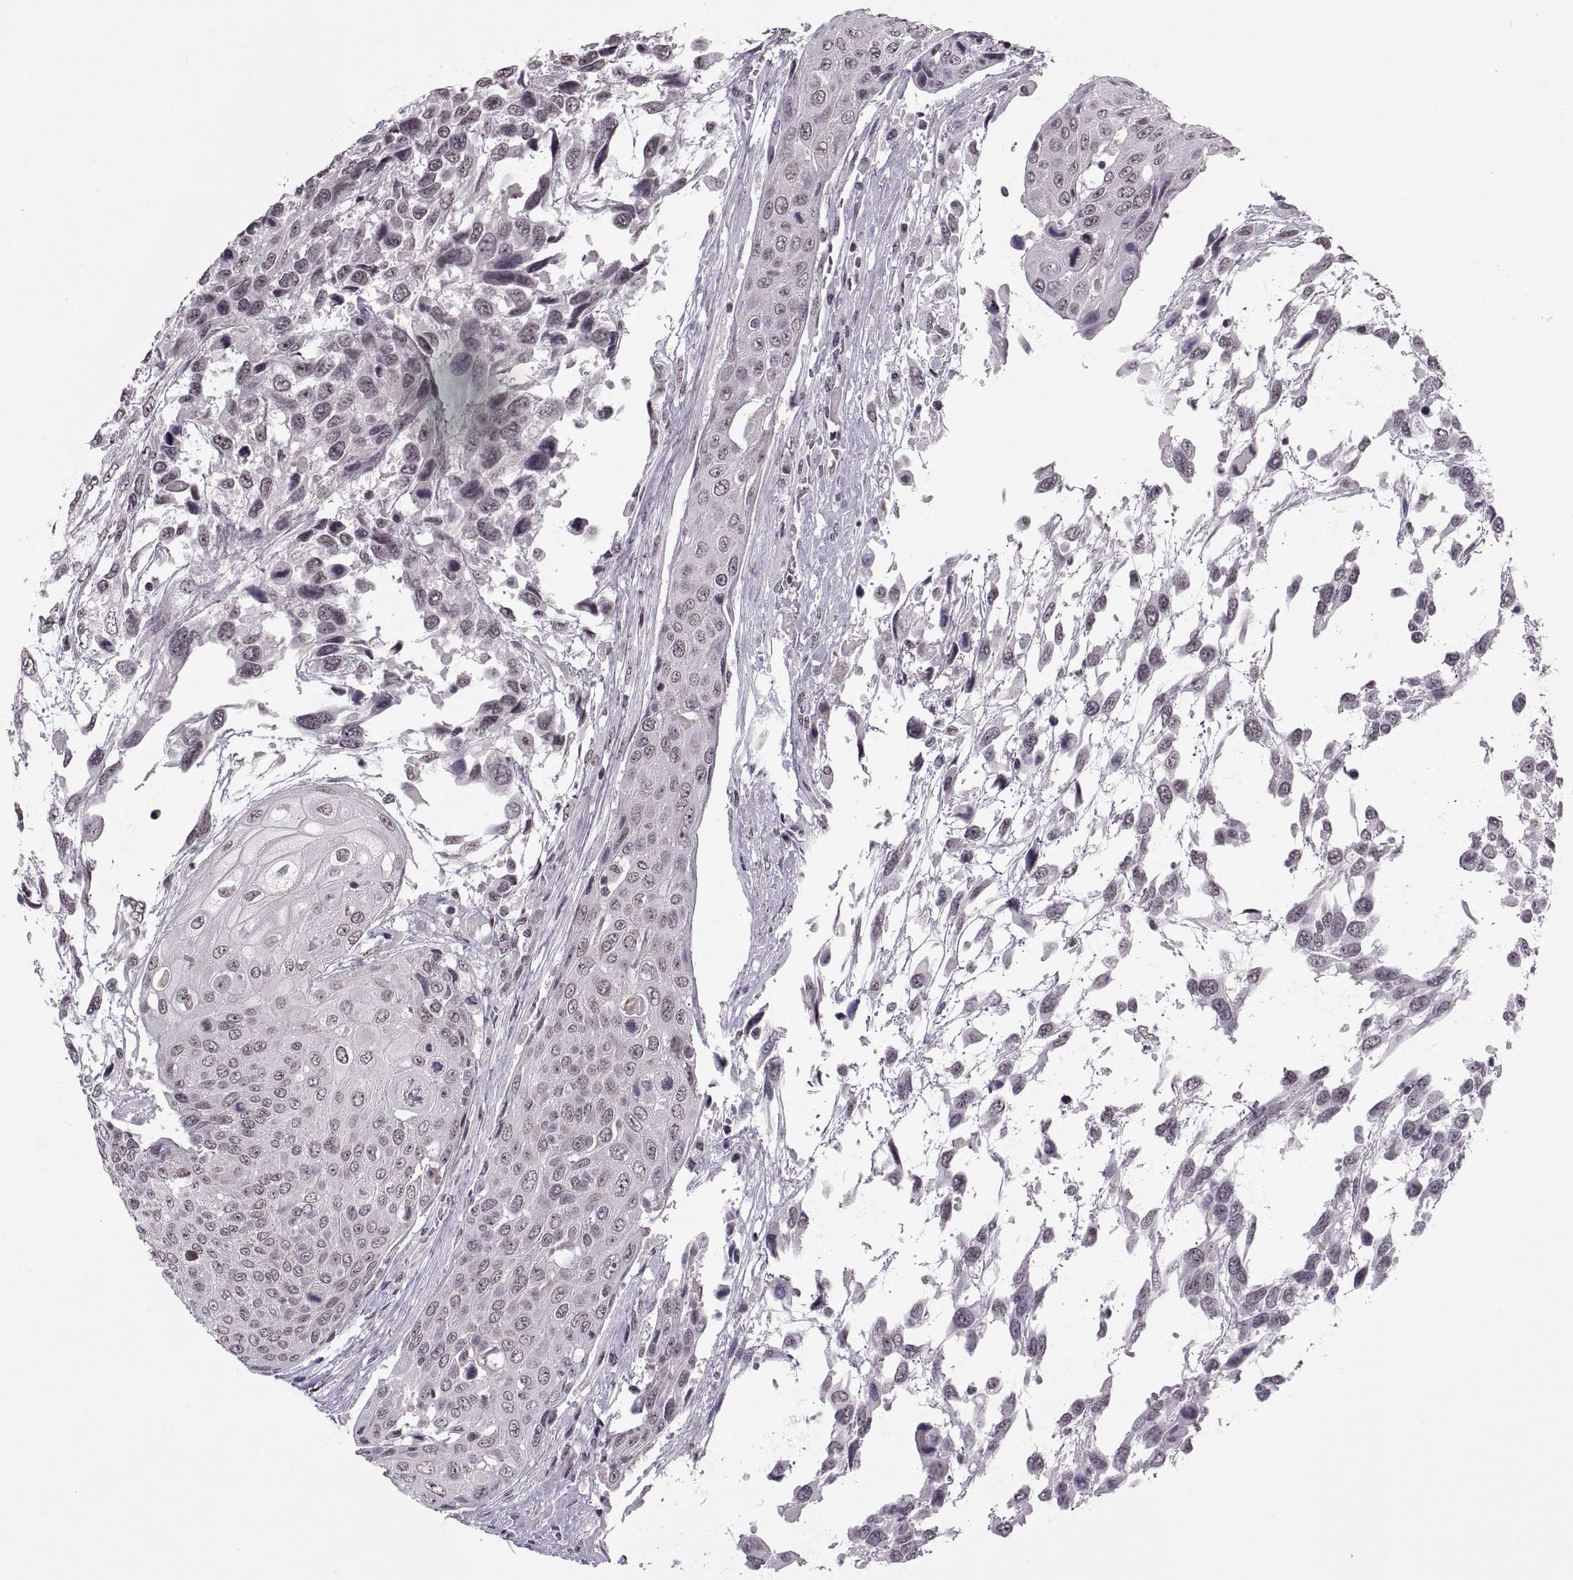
{"staining": {"intensity": "negative", "quantity": "none", "location": "none"}, "tissue": "urothelial cancer", "cell_type": "Tumor cells", "image_type": "cancer", "snomed": [{"axis": "morphology", "description": "Urothelial carcinoma, High grade"}, {"axis": "topography", "description": "Urinary bladder"}], "caption": "Immunohistochemistry (IHC) histopathology image of neoplastic tissue: human urothelial cancer stained with DAB (3,3'-diaminobenzidine) shows no significant protein staining in tumor cells.", "gene": "OTP", "patient": {"sex": "female", "age": 70}}